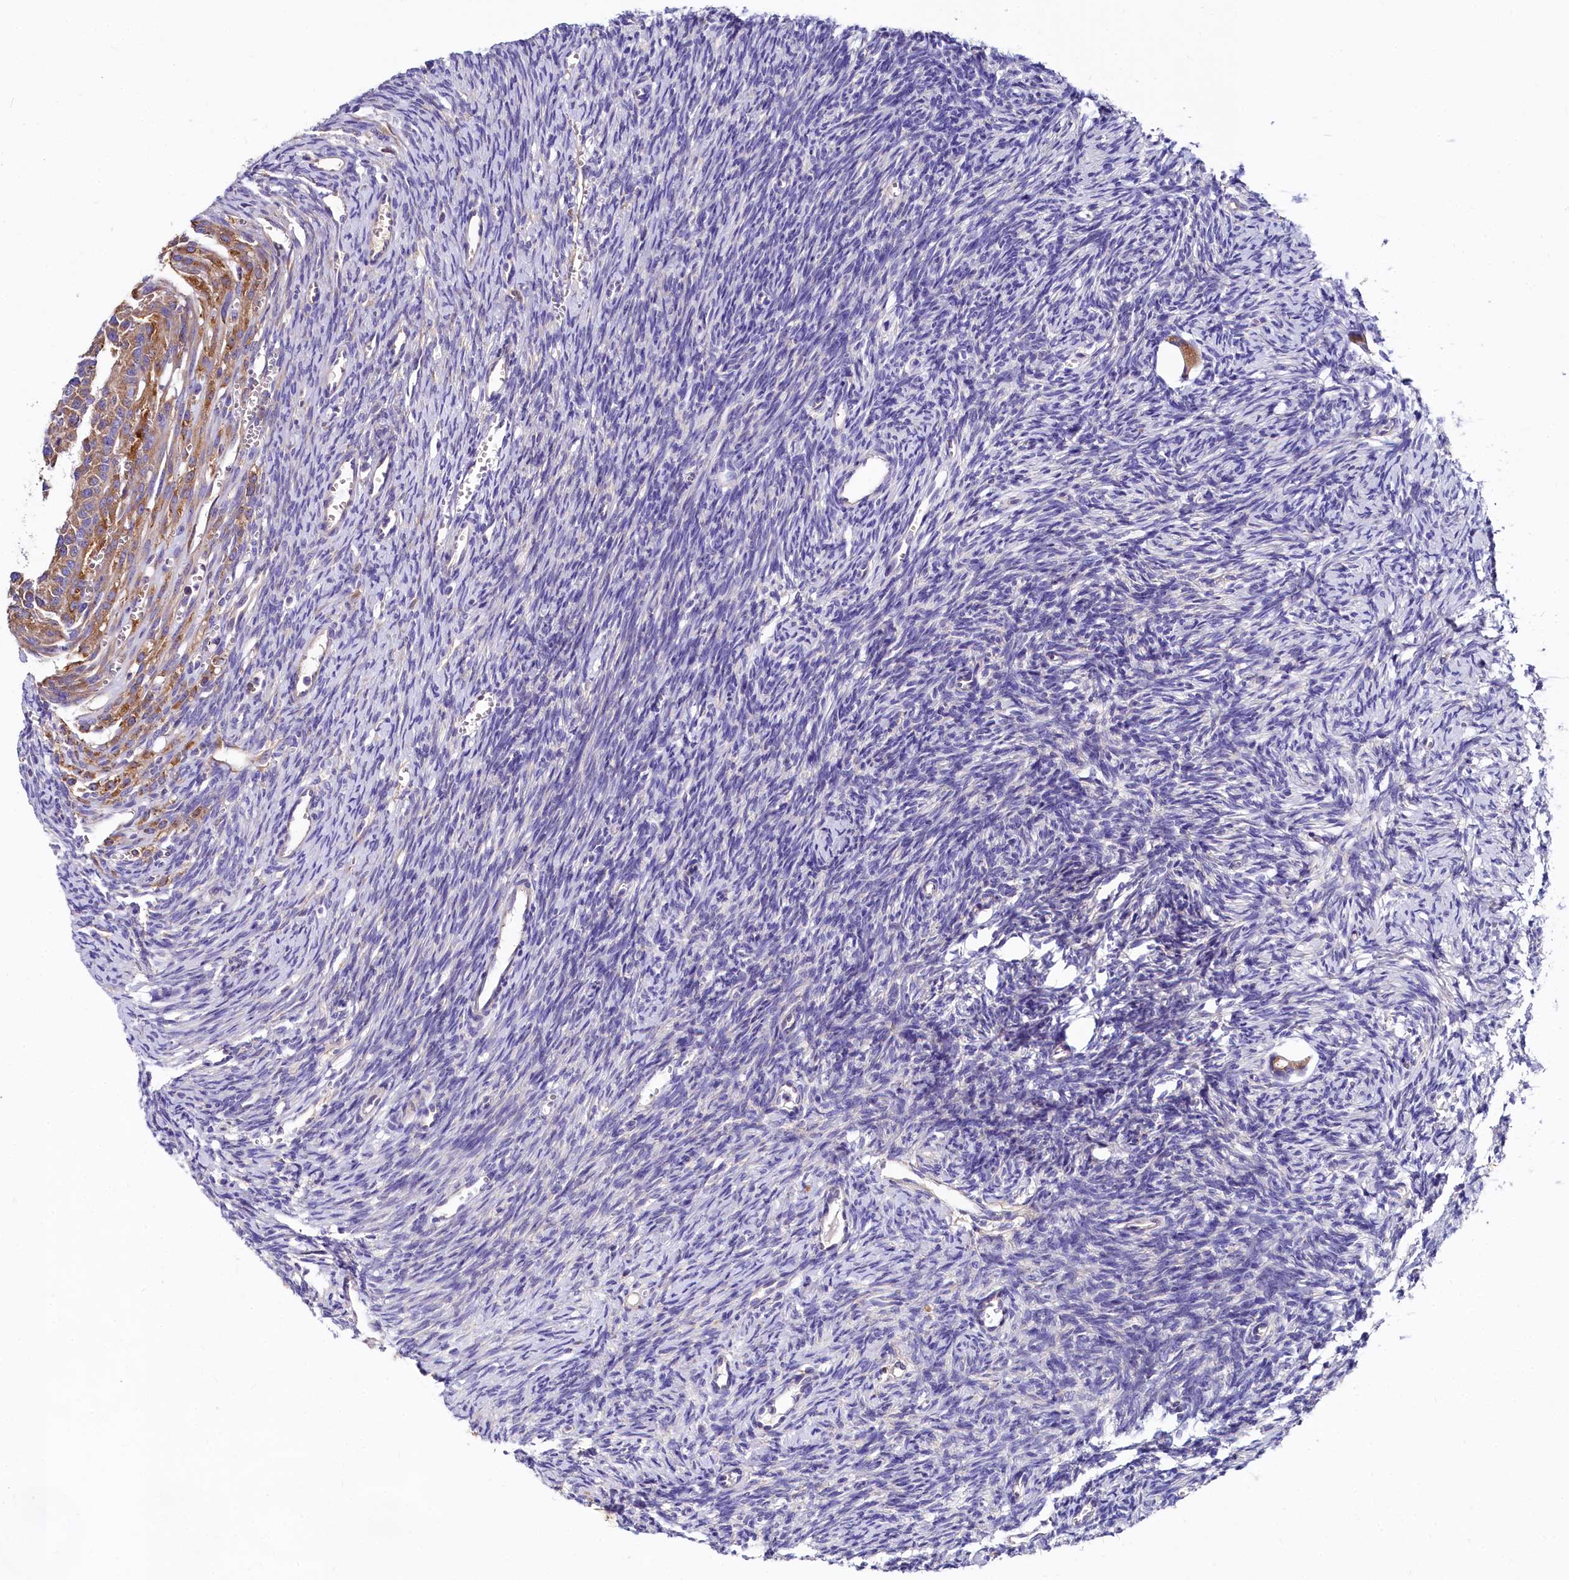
{"staining": {"intensity": "moderate", "quantity": ">75%", "location": "cytoplasmic/membranous"}, "tissue": "ovary", "cell_type": "Follicle cells", "image_type": "normal", "snomed": [{"axis": "morphology", "description": "Normal tissue, NOS"}, {"axis": "topography", "description": "Ovary"}], "caption": "An immunohistochemistry micrograph of normal tissue is shown. Protein staining in brown highlights moderate cytoplasmic/membranous positivity in ovary within follicle cells.", "gene": "QARS1", "patient": {"sex": "female", "age": 39}}